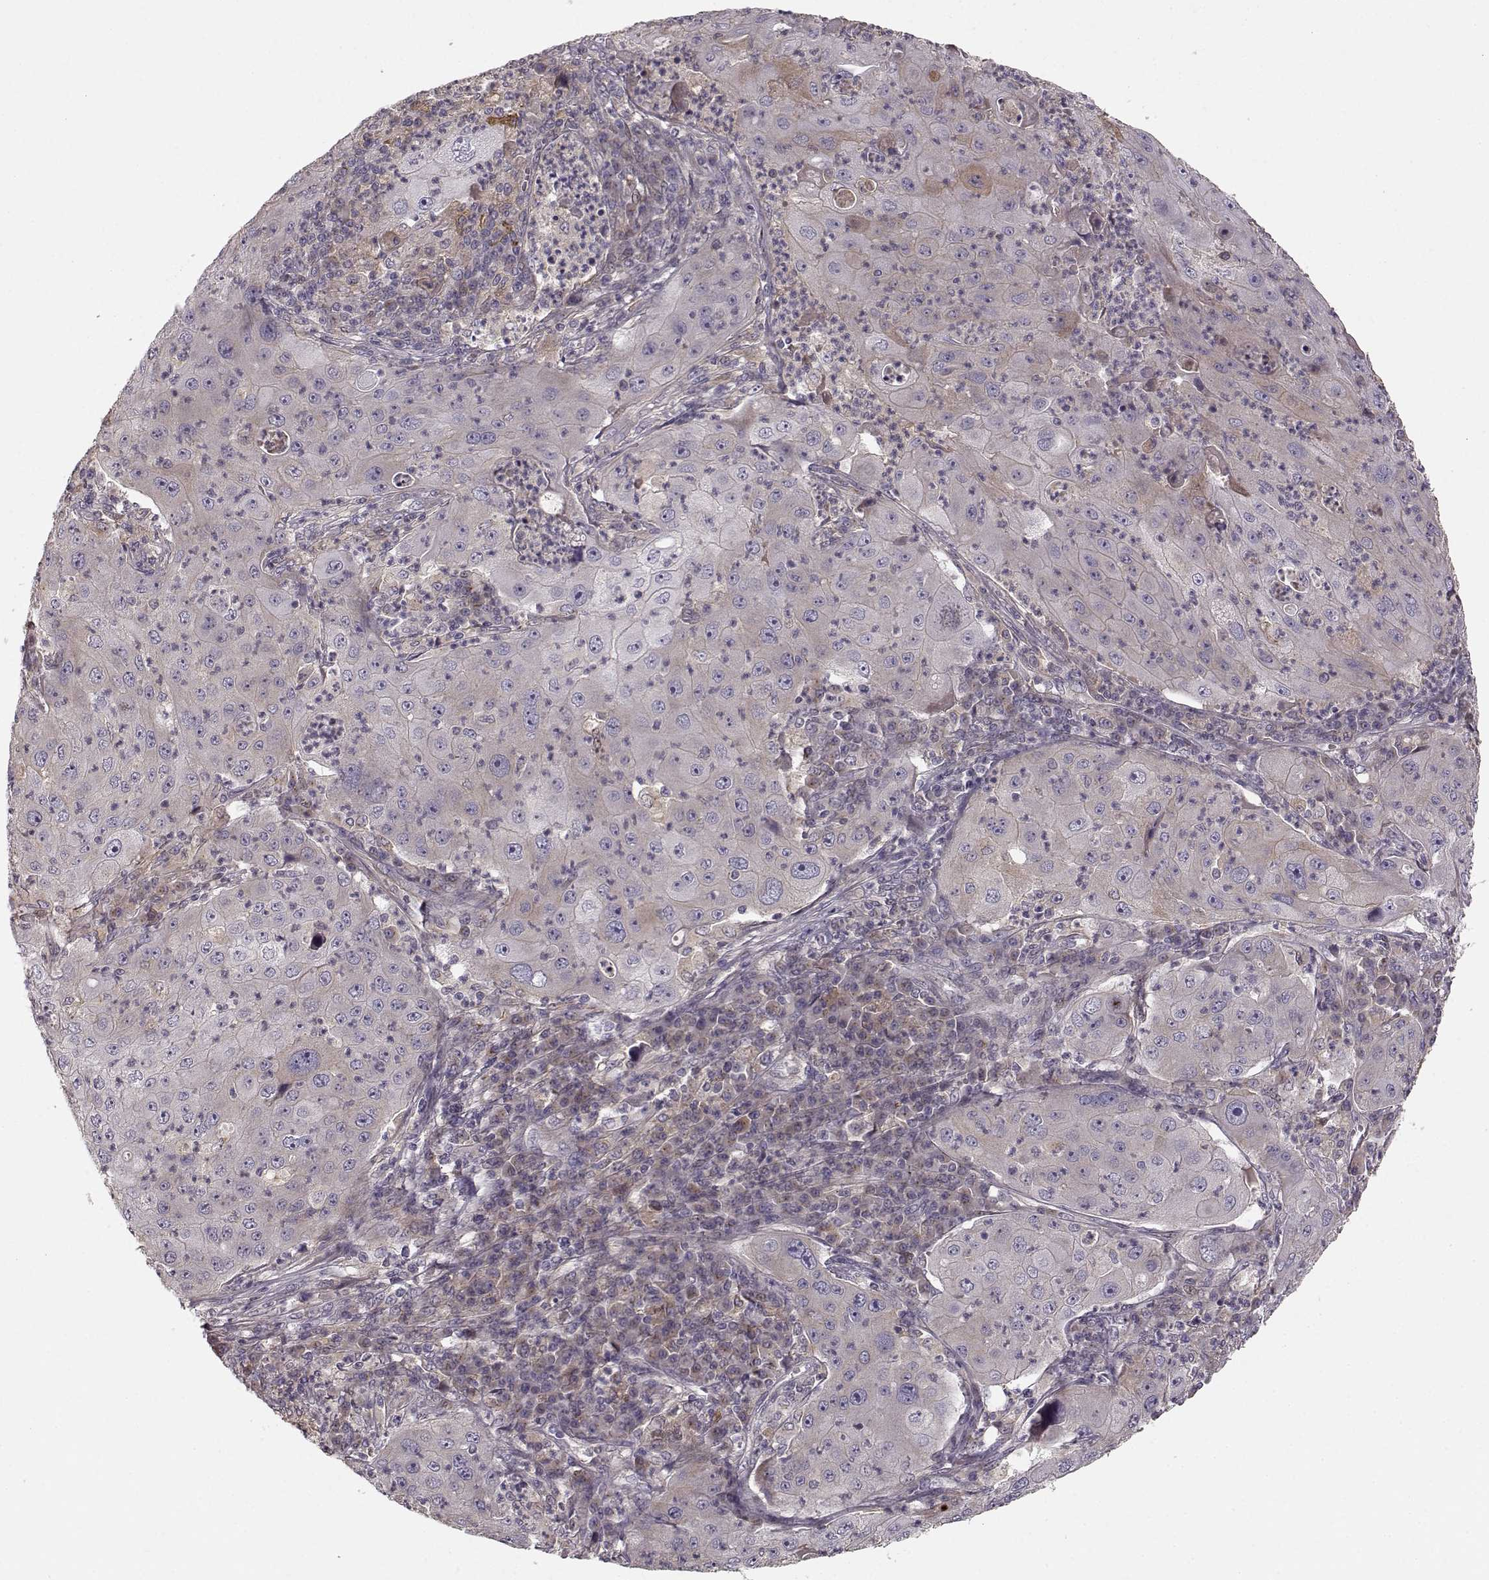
{"staining": {"intensity": "negative", "quantity": "none", "location": "none"}, "tissue": "lung cancer", "cell_type": "Tumor cells", "image_type": "cancer", "snomed": [{"axis": "morphology", "description": "Squamous cell carcinoma, NOS"}, {"axis": "topography", "description": "Lung"}], "caption": "Immunohistochemistry of lung cancer (squamous cell carcinoma) exhibits no staining in tumor cells.", "gene": "MTR", "patient": {"sex": "female", "age": 59}}